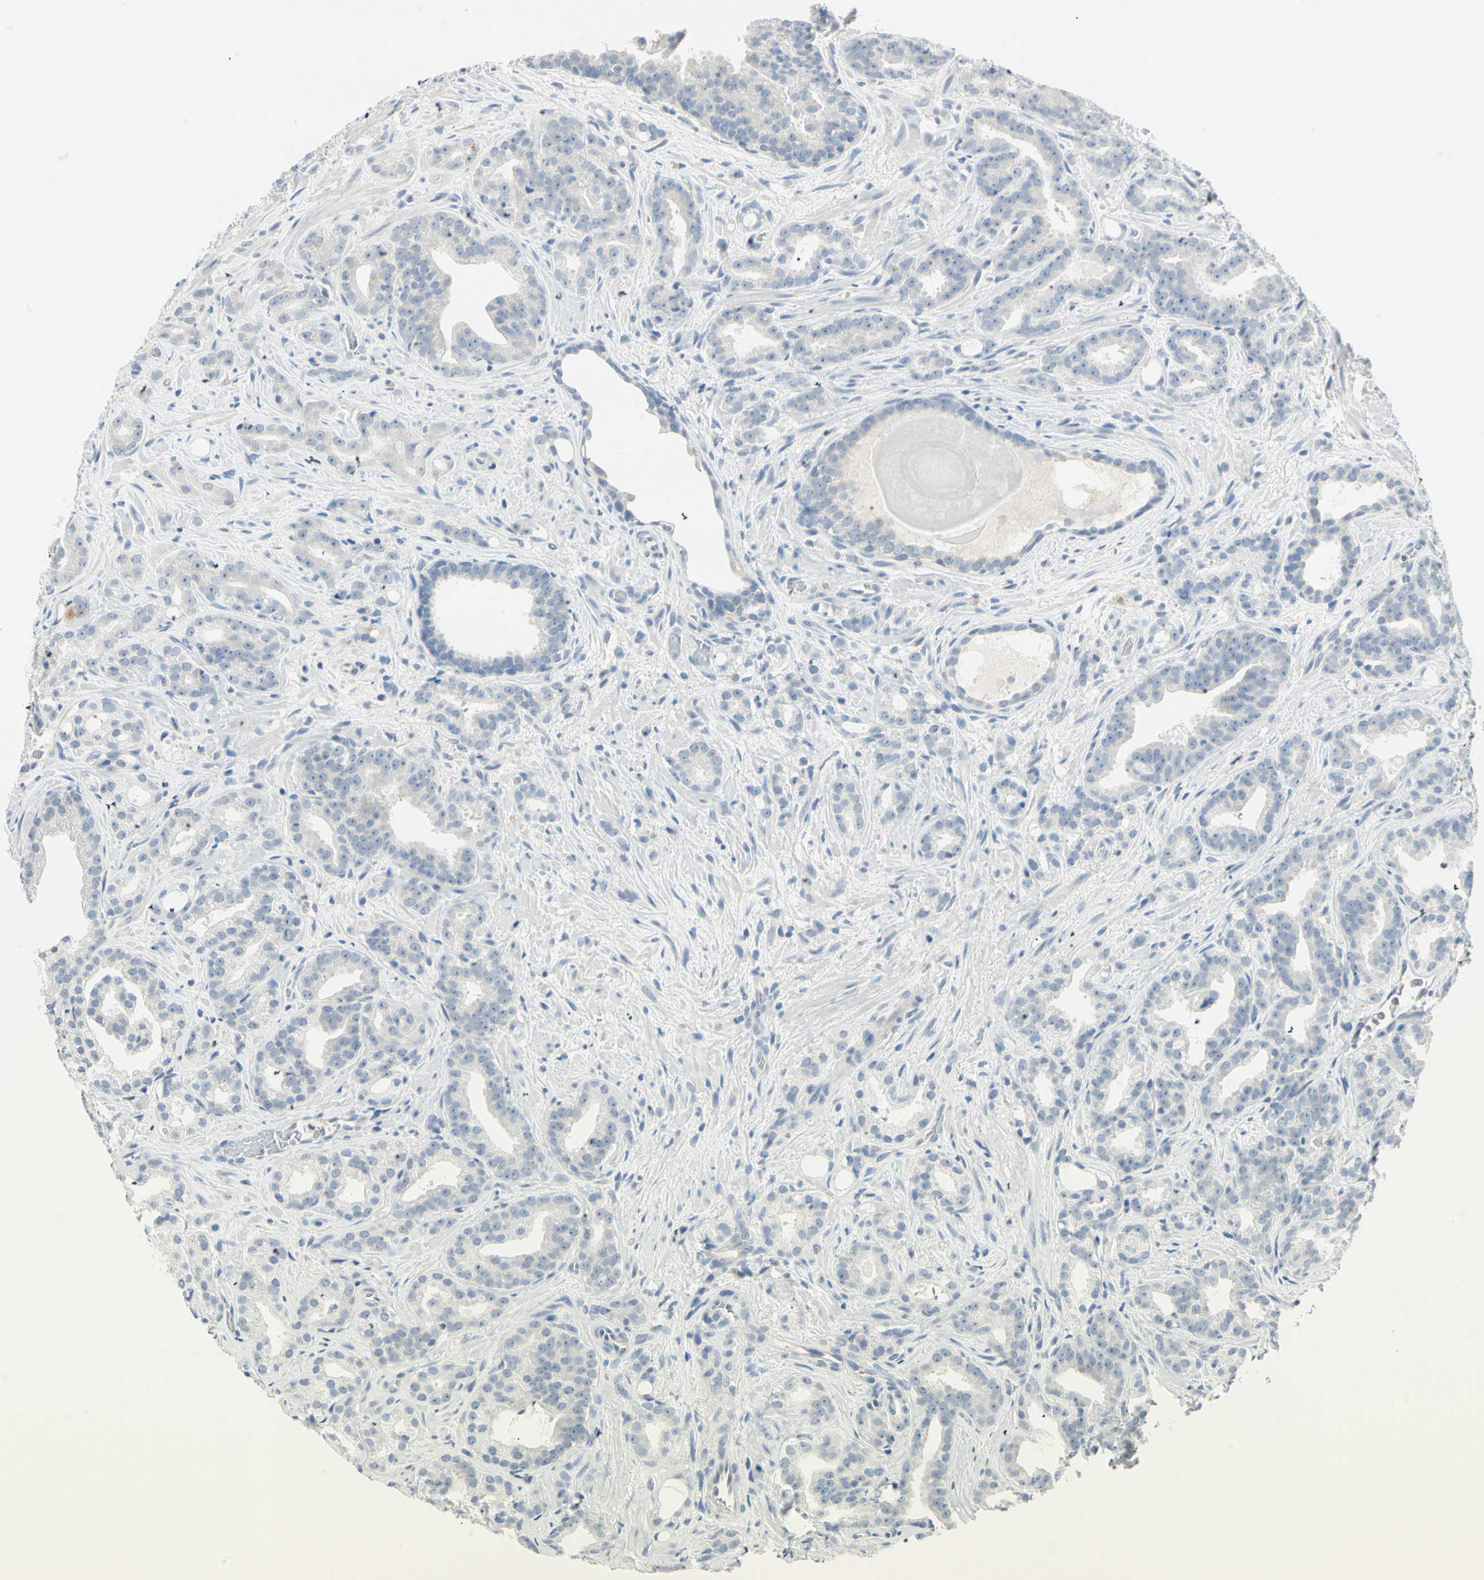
{"staining": {"intensity": "negative", "quantity": "none", "location": "none"}, "tissue": "prostate cancer", "cell_type": "Tumor cells", "image_type": "cancer", "snomed": [{"axis": "morphology", "description": "Adenocarcinoma, Low grade"}, {"axis": "topography", "description": "Prostate"}], "caption": "Tumor cells are negative for protein expression in human prostate cancer (adenocarcinoma (low-grade)). (Stains: DAB (3,3'-diaminobenzidine) IHC with hematoxylin counter stain, Microscopy: brightfield microscopy at high magnification).", "gene": "MLLT10", "patient": {"sex": "male", "age": 63}}